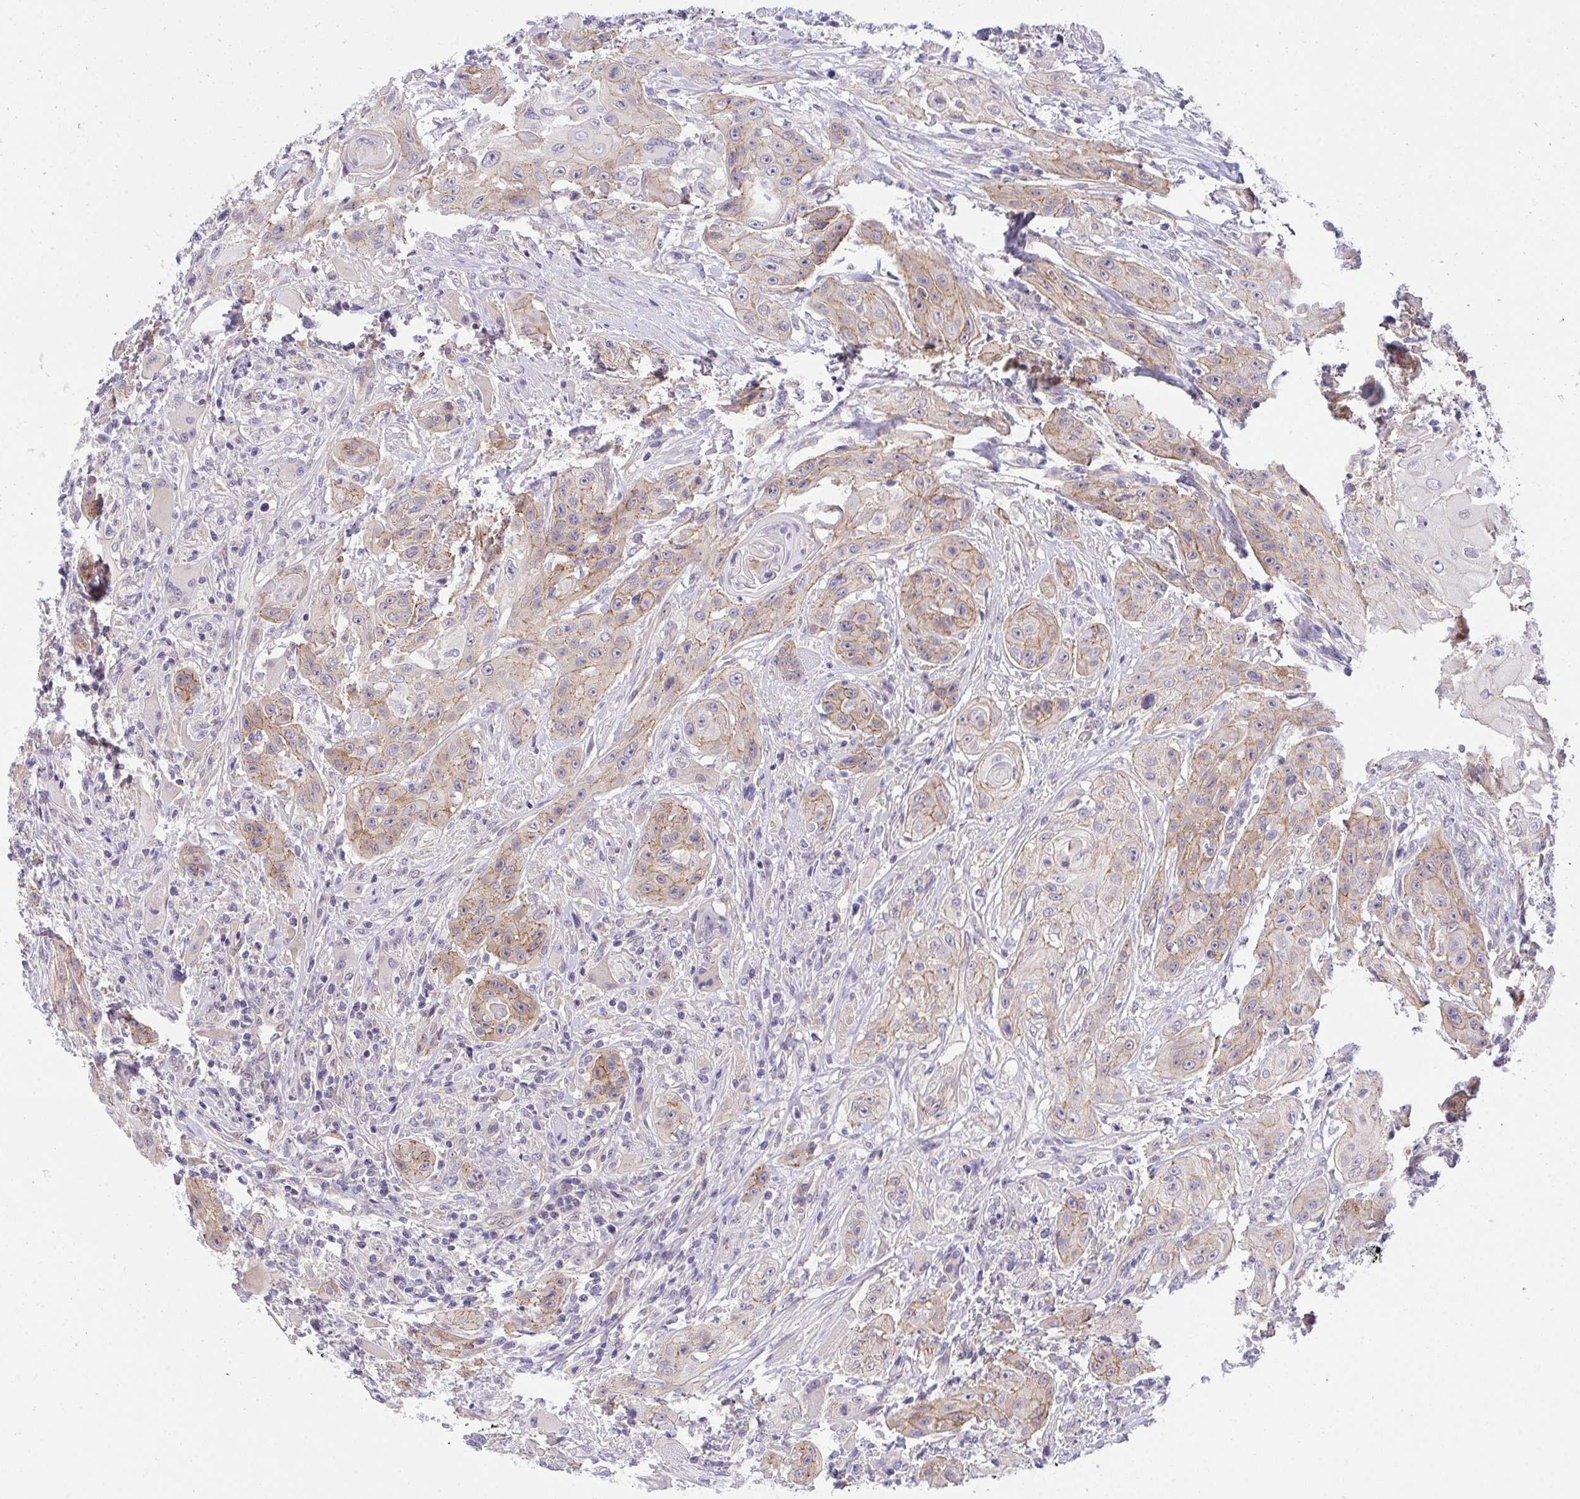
{"staining": {"intensity": "moderate", "quantity": "25%-75%", "location": "cytoplasmic/membranous"}, "tissue": "head and neck cancer", "cell_type": "Tumor cells", "image_type": "cancer", "snomed": [{"axis": "morphology", "description": "Squamous cell carcinoma, NOS"}, {"axis": "topography", "description": "Oral tissue"}, {"axis": "topography", "description": "Head-Neck"}, {"axis": "topography", "description": "Neck, NOS"}], "caption": "Head and neck cancer tissue displays moderate cytoplasmic/membranous staining in about 25%-75% of tumor cells", "gene": "HOXD12", "patient": {"sex": "female", "age": 55}}